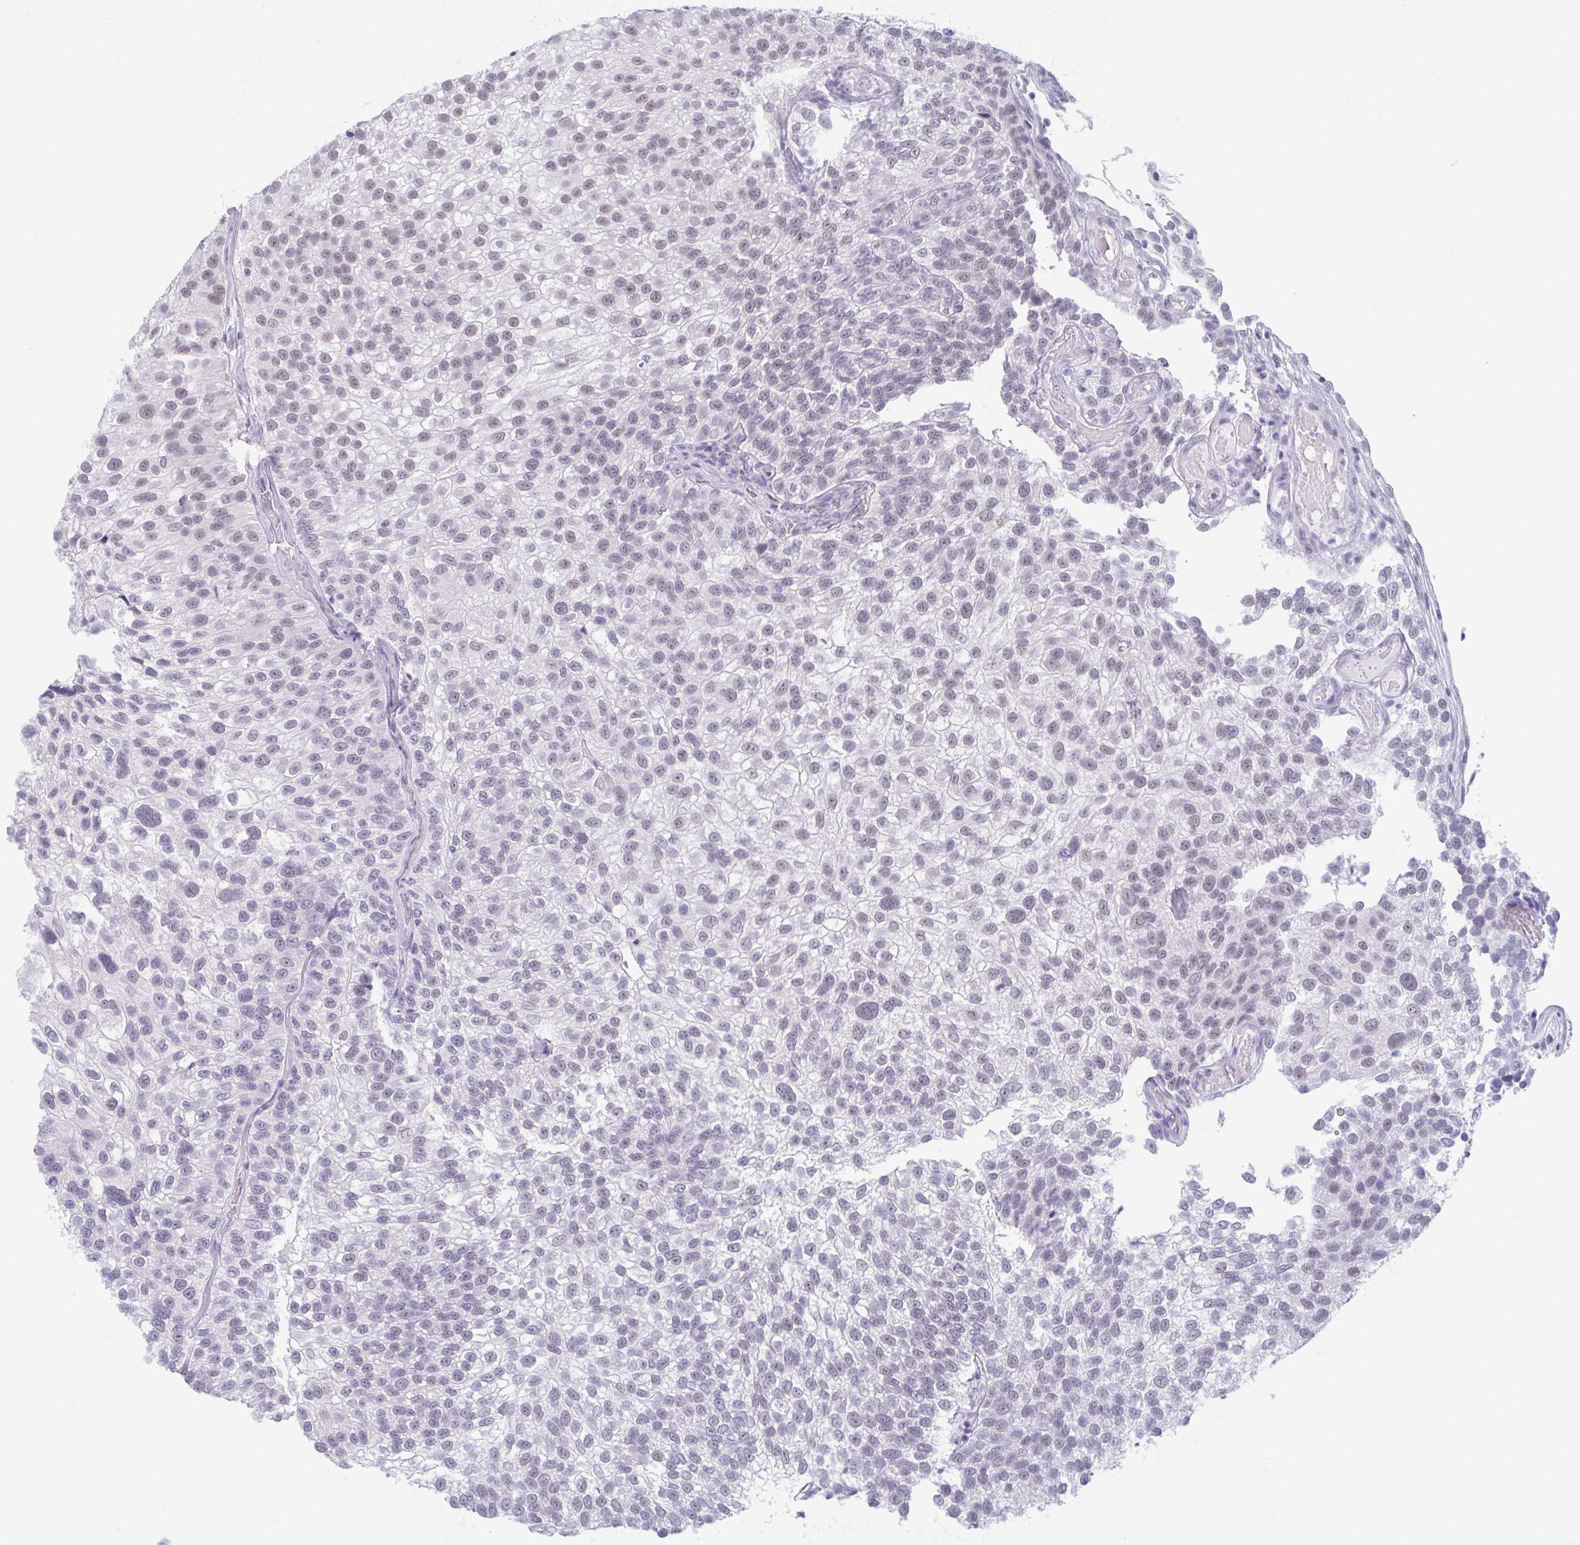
{"staining": {"intensity": "weak", "quantity": "25%-75%", "location": "nuclear"}, "tissue": "urothelial cancer", "cell_type": "Tumor cells", "image_type": "cancer", "snomed": [{"axis": "morphology", "description": "Urothelial carcinoma, NOS"}, {"axis": "topography", "description": "Urinary bladder"}], "caption": "Protein expression analysis of human urothelial cancer reveals weak nuclear expression in about 25%-75% of tumor cells. The staining is performed using DAB (3,3'-diaminobenzidine) brown chromogen to label protein expression. The nuclei are counter-stained blue using hematoxylin.", "gene": "CCDC105", "patient": {"sex": "male", "age": 87}}